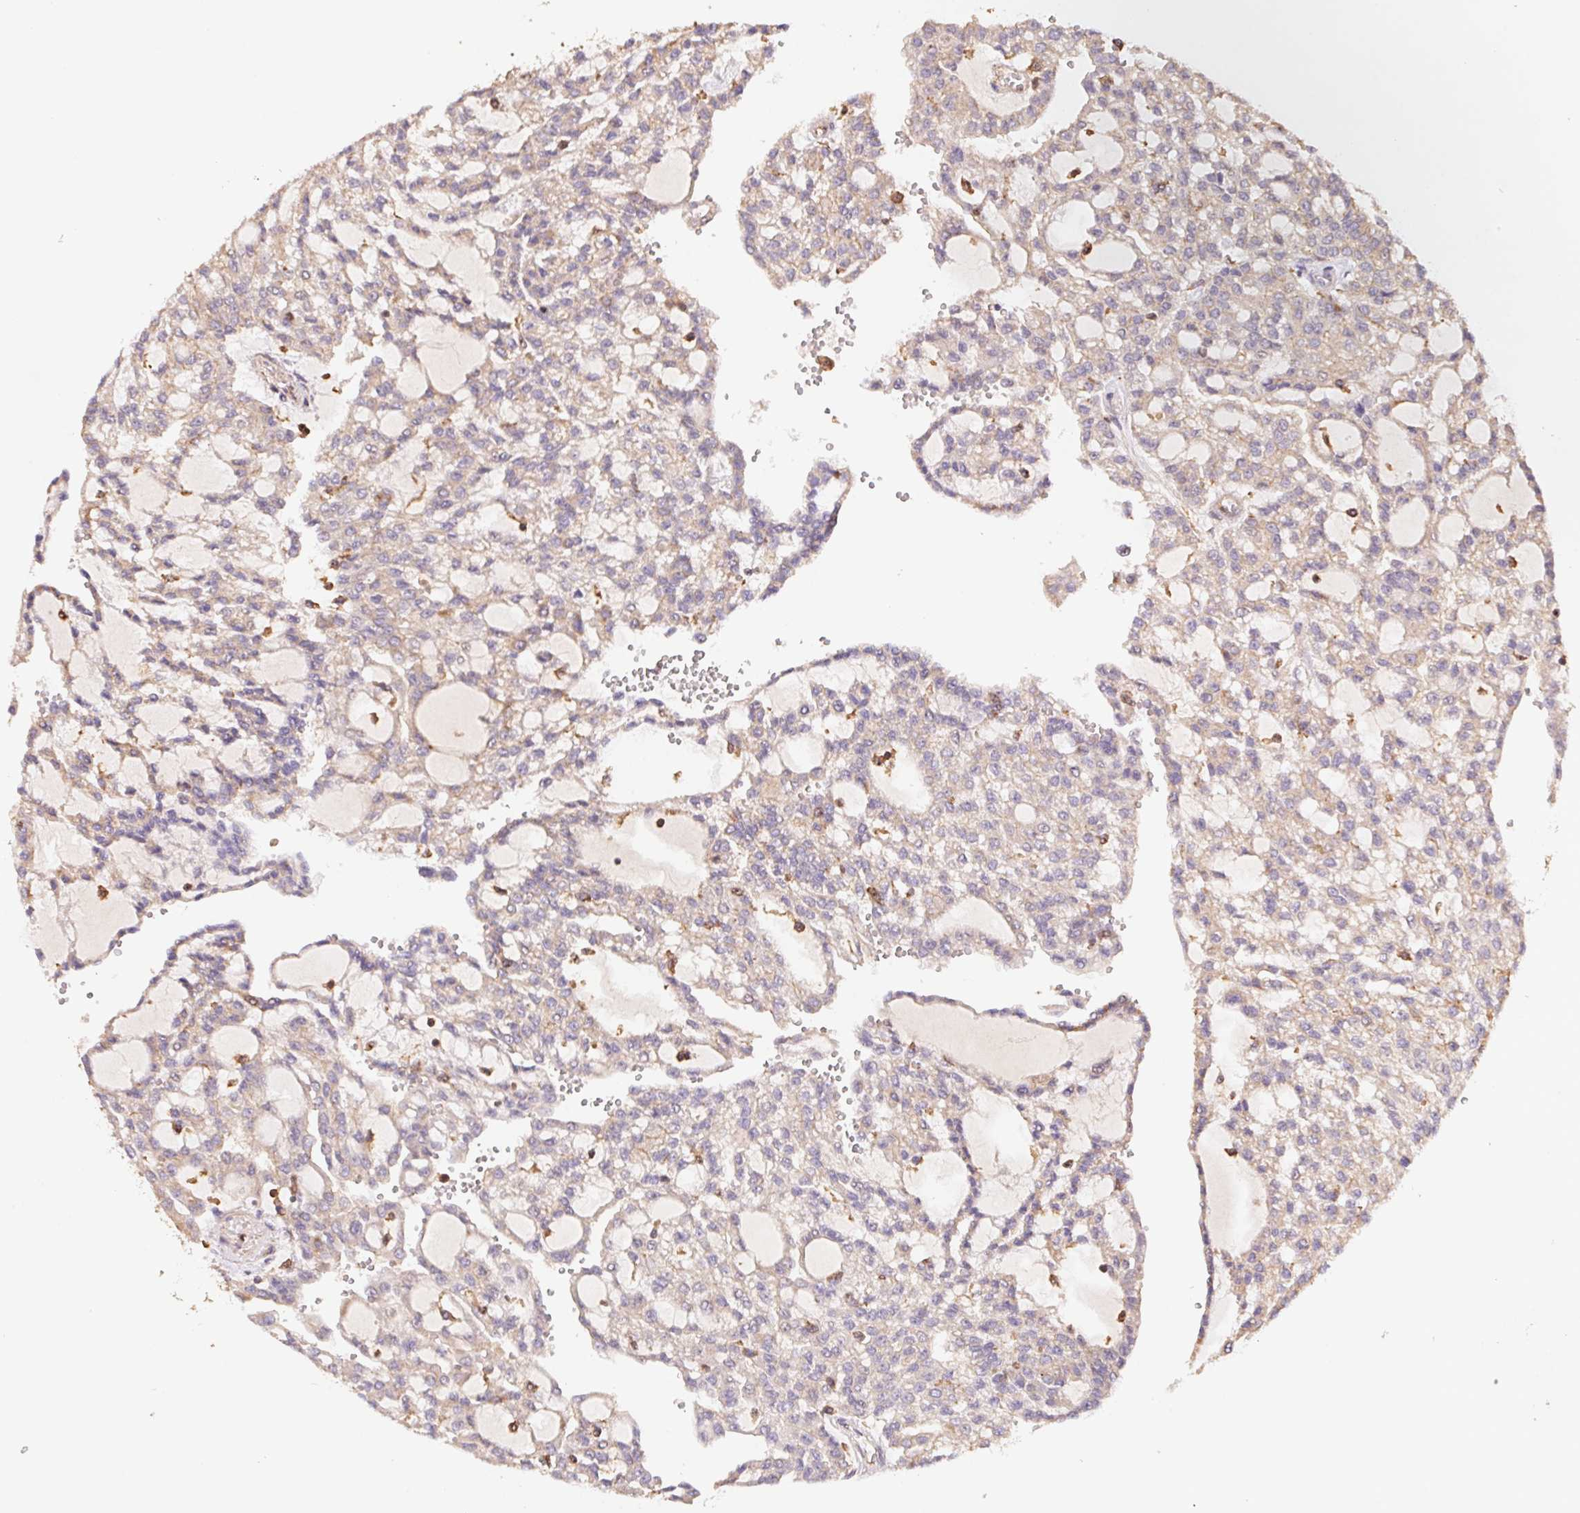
{"staining": {"intensity": "weak", "quantity": "<25%", "location": "cytoplasmic/membranous"}, "tissue": "renal cancer", "cell_type": "Tumor cells", "image_type": "cancer", "snomed": [{"axis": "morphology", "description": "Adenocarcinoma, NOS"}, {"axis": "topography", "description": "Kidney"}], "caption": "There is no significant staining in tumor cells of renal adenocarcinoma. The staining was performed using DAB (3,3'-diaminobenzidine) to visualize the protein expression in brown, while the nuclei were stained in blue with hematoxylin (Magnification: 20x).", "gene": "ATG10", "patient": {"sex": "male", "age": 63}}